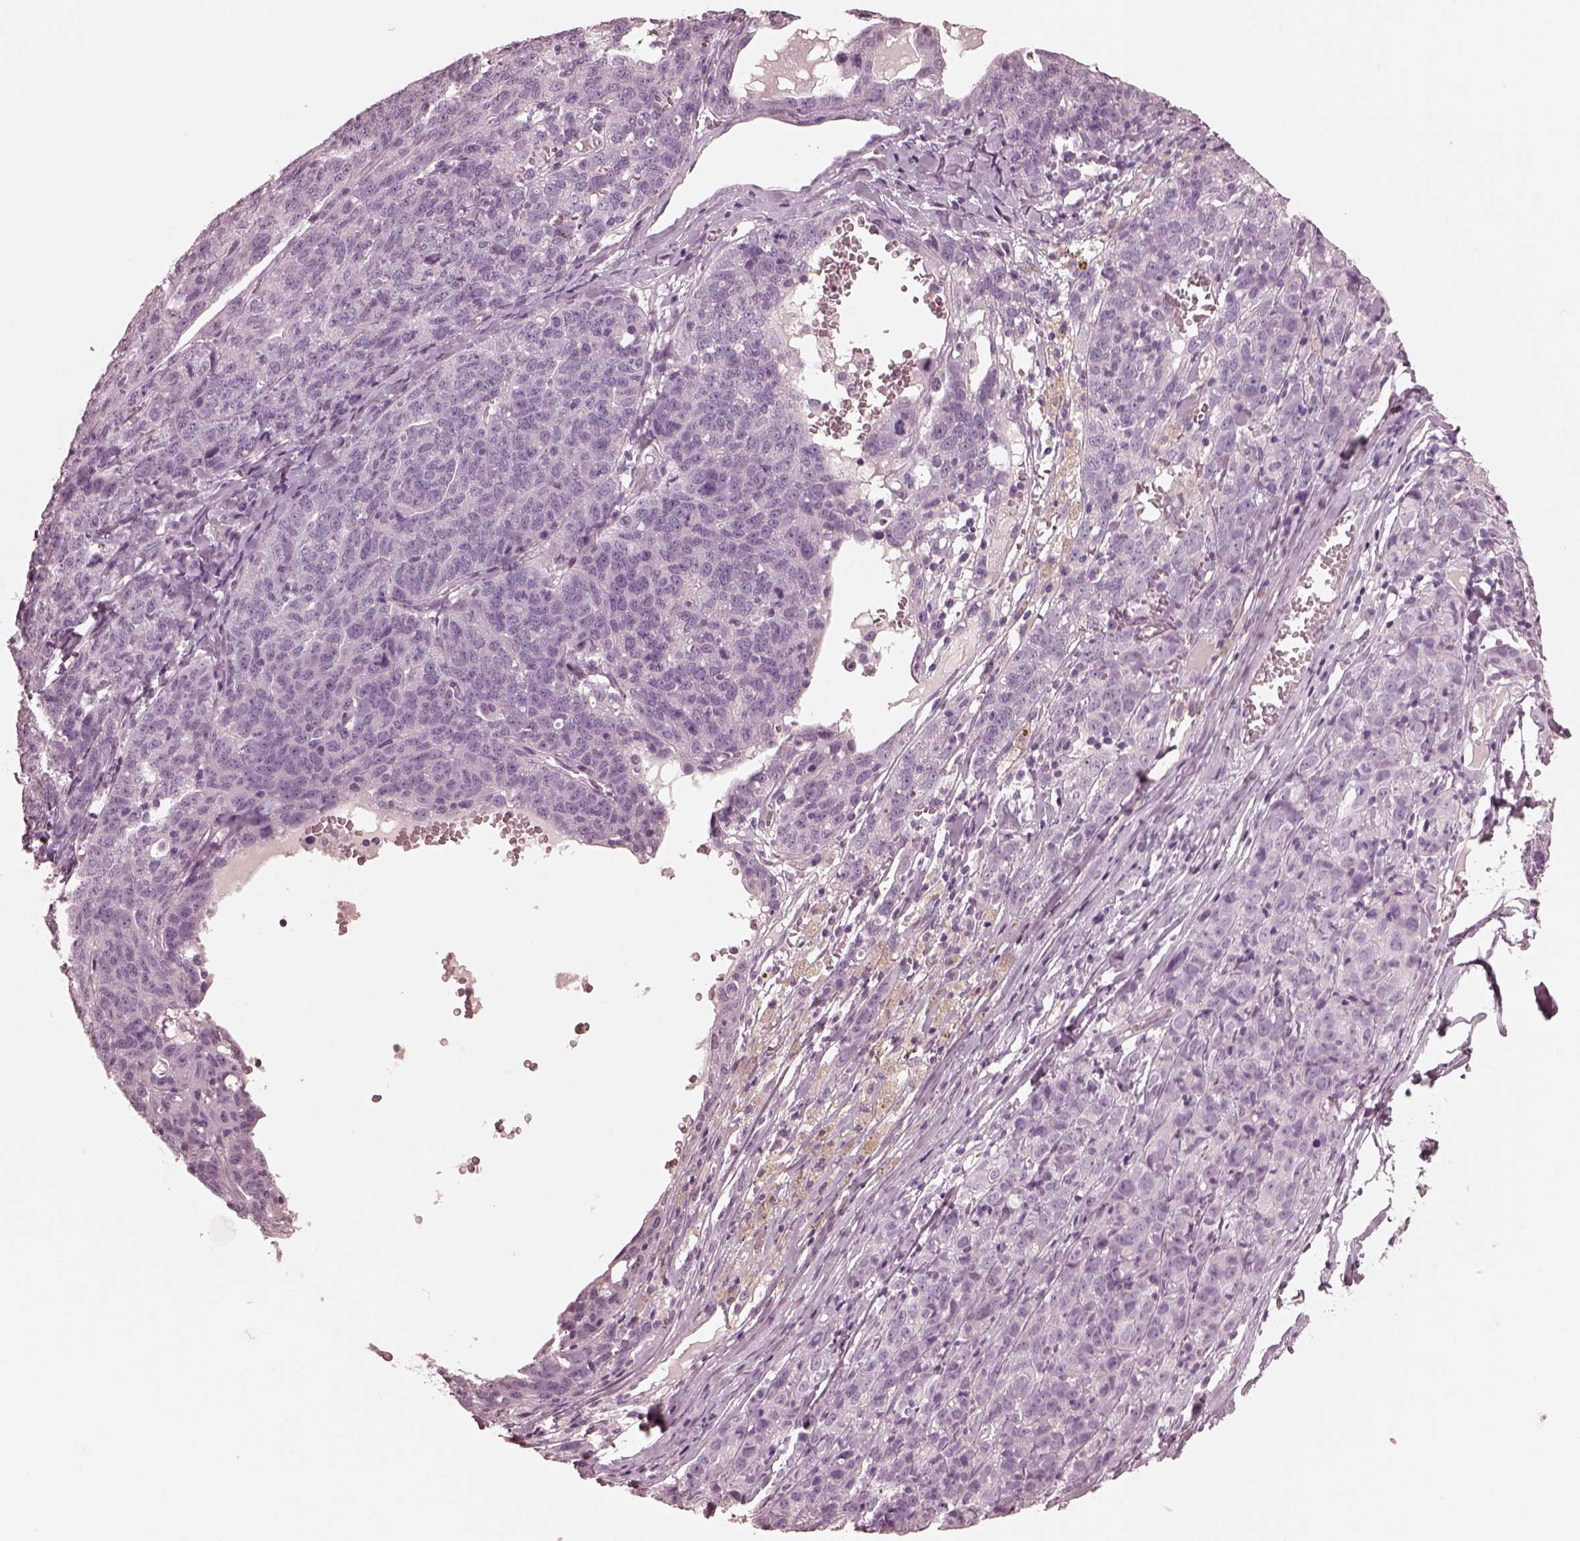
{"staining": {"intensity": "negative", "quantity": "none", "location": "none"}, "tissue": "ovarian cancer", "cell_type": "Tumor cells", "image_type": "cancer", "snomed": [{"axis": "morphology", "description": "Cystadenocarcinoma, serous, NOS"}, {"axis": "topography", "description": "Ovary"}], "caption": "High magnification brightfield microscopy of ovarian cancer stained with DAB (brown) and counterstained with hematoxylin (blue): tumor cells show no significant expression. (Brightfield microscopy of DAB (3,3'-diaminobenzidine) immunohistochemistry at high magnification).", "gene": "CGA", "patient": {"sex": "female", "age": 71}}